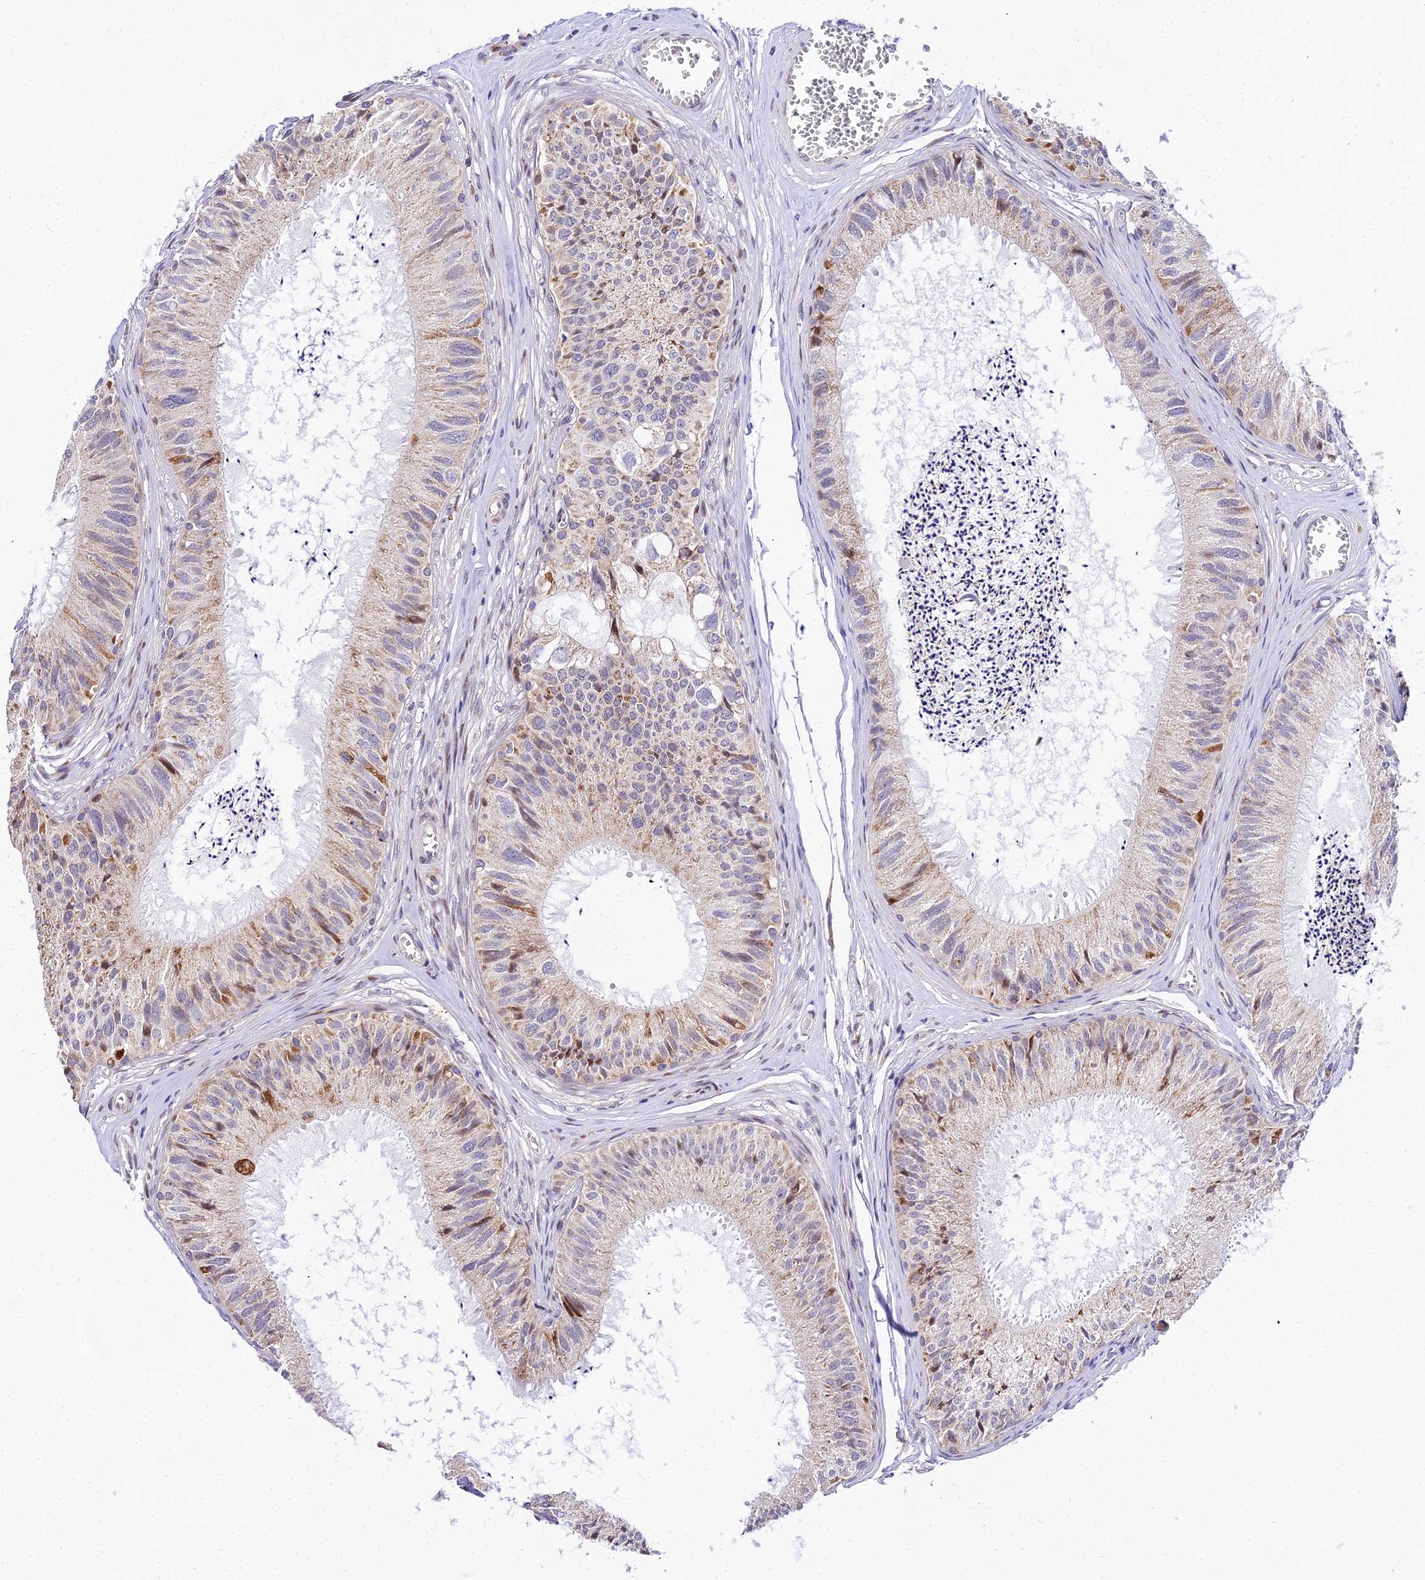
{"staining": {"intensity": "moderate", "quantity": "25%-75%", "location": "cytoplasmic/membranous"}, "tissue": "epididymis", "cell_type": "Glandular cells", "image_type": "normal", "snomed": [{"axis": "morphology", "description": "Normal tissue, NOS"}, {"axis": "topography", "description": "Epididymis"}], "caption": "Epididymis stained for a protein (brown) reveals moderate cytoplasmic/membranous positive staining in approximately 25%-75% of glandular cells.", "gene": "ATP5PB", "patient": {"sex": "male", "age": 79}}